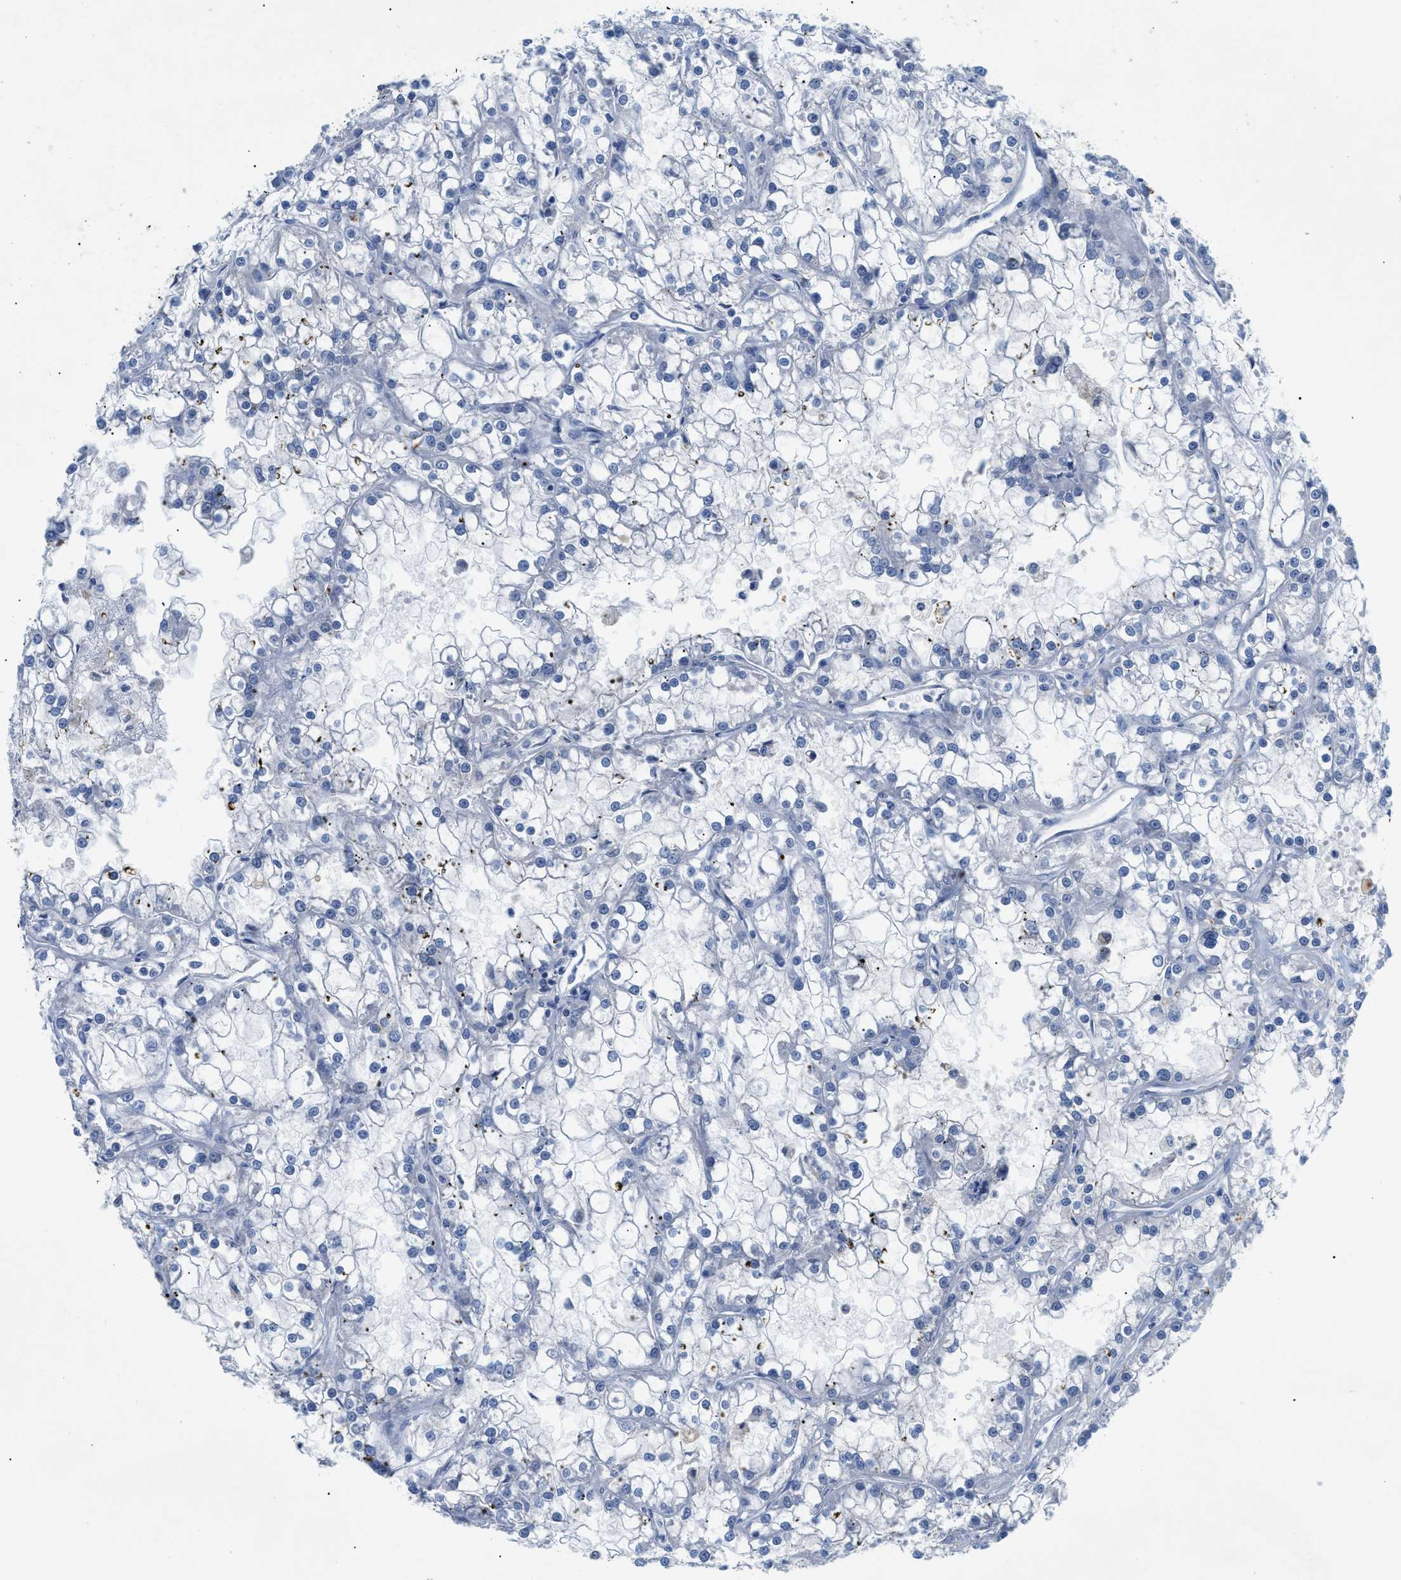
{"staining": {"intensity": "negative", "quantity": "none", "location": "none"}, "tissue": "renal cancer", "cell_type": "Tumor cells", "image_type": "cancer", "snomed": [{"axis": "morphology", "description": "Adenocarcinoma, NOS"}, {"axis": "topography", "description": "Kidney"}], "caption": "Immunohistochemistry image of human renal cancer stained for a protein (brown), which reveals no positivity in tumor cells. Brightfield microscopy of IHC stained with DAB (3,3'-diaminobenzidine) (brown) and hematoxylin (blue), captured at high magnification.", "gene": "OR9K2", "patient": {"sex": "female", "age": 52}}